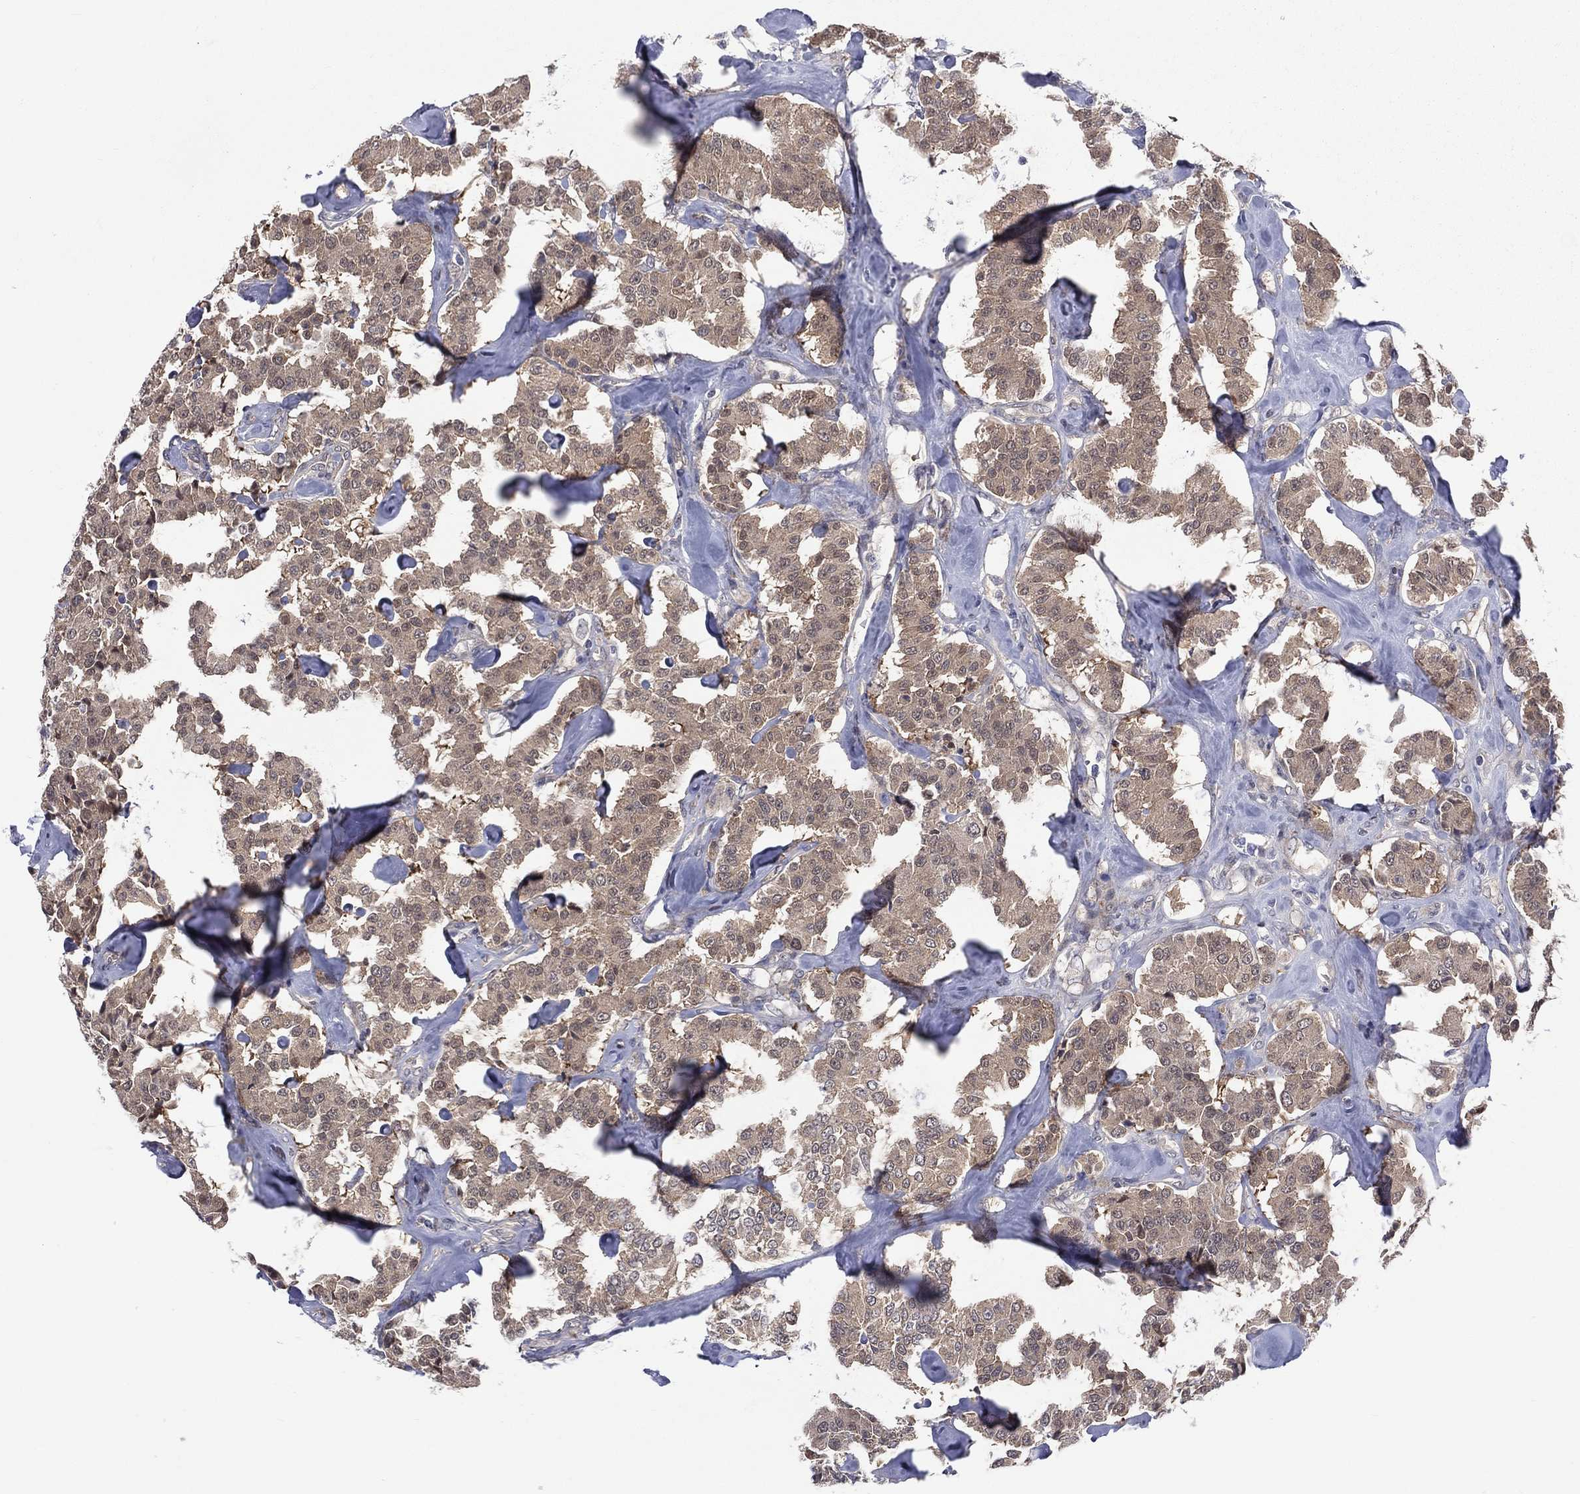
{"staining": {"intensity": "weak", "quantity": "<25%", "location": "cytoplasmic/membranous"}, "tissue": "carcinoid", "cell_type": "Tumor cells", "image_type": "cancer", "snomed": [{"axis": "morphology", "description": "Carcinoid, malignant, NOS"}, {"axis": "topography", "description": "Pancreas"}], "caption": "A photomicrograph of malignant carcinoid stained for a protein displays no brown staining in tumor cells.", "gene": "DLG4", "patient": {"sex": "male", "age": 41}}